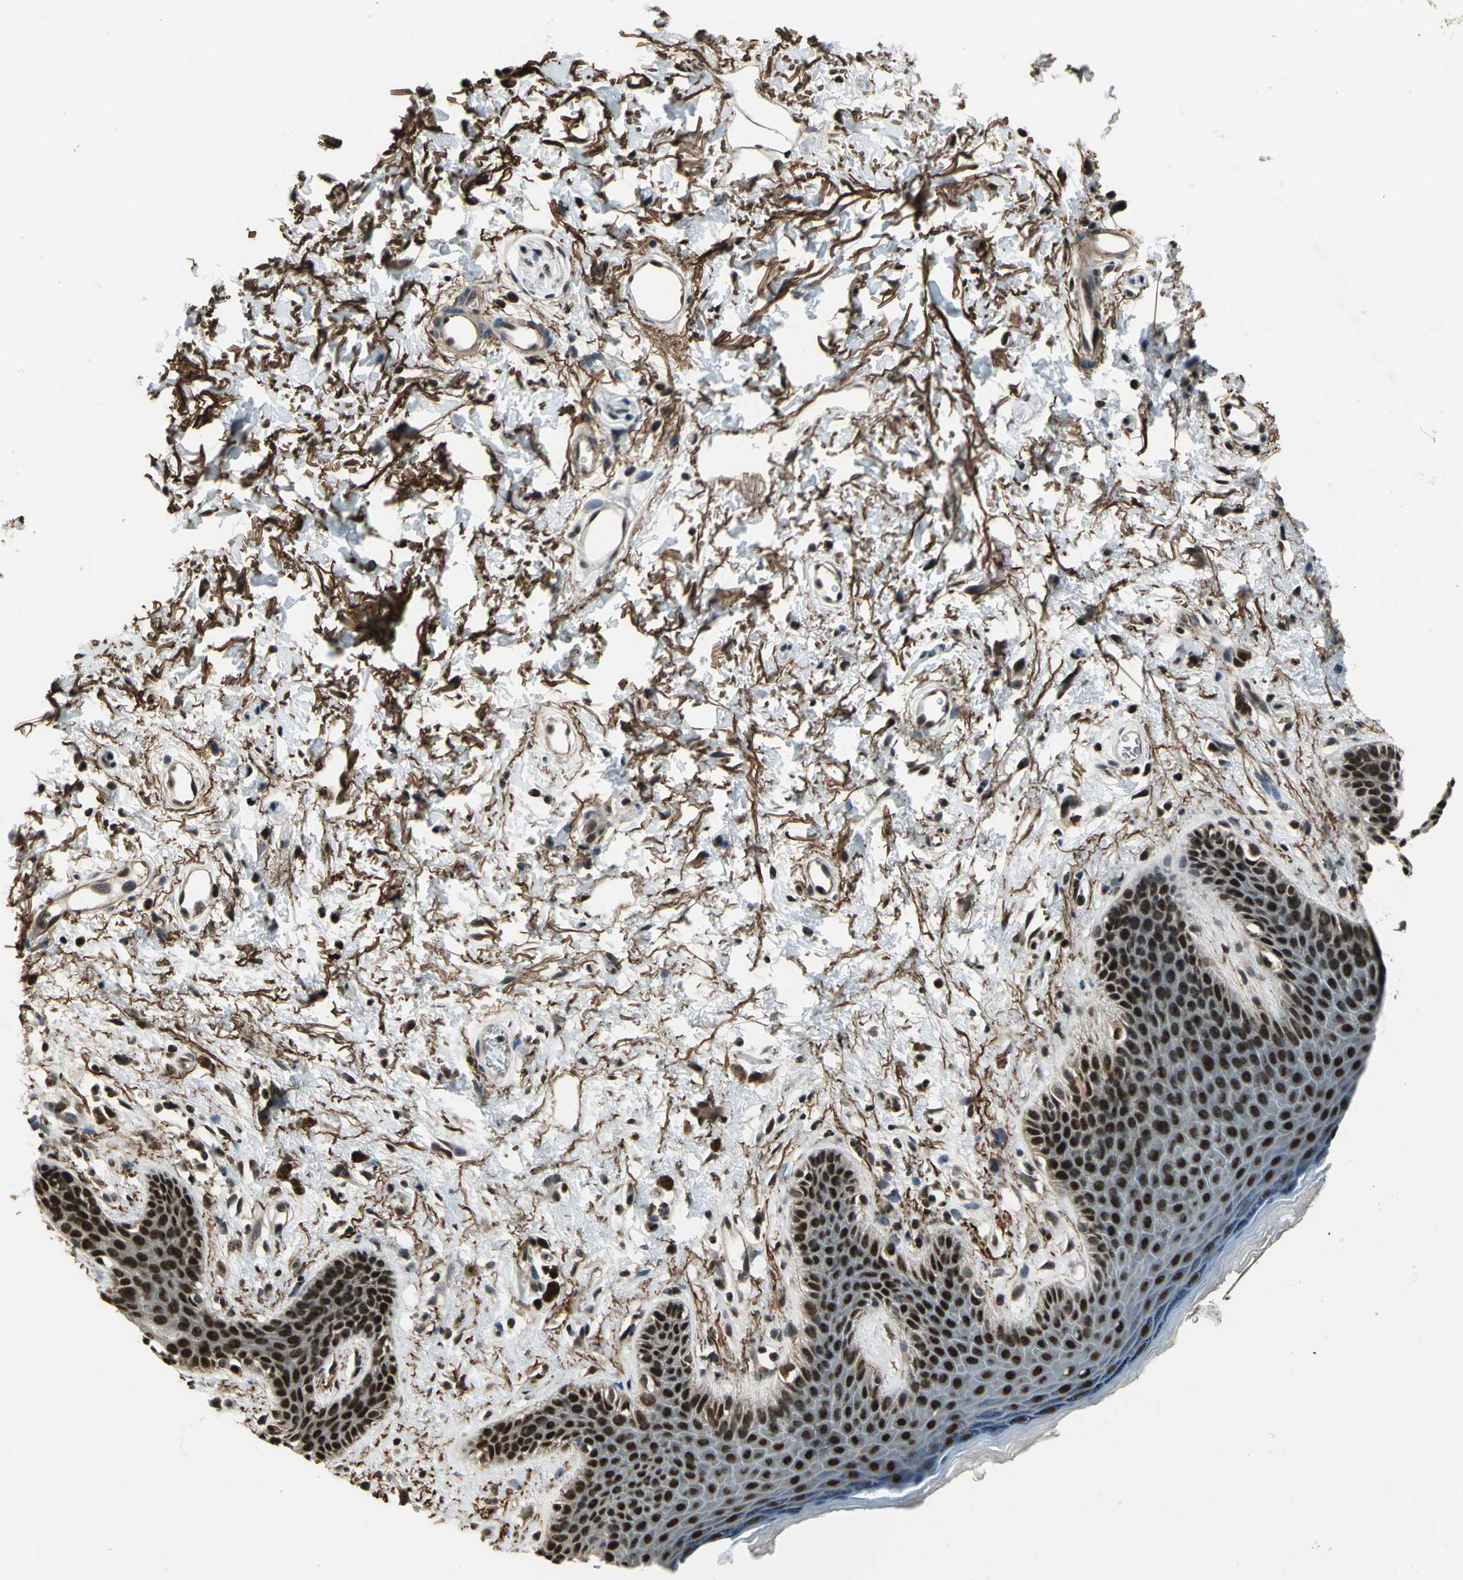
{"staining": {"intensity": "moderate", "quantity": ">75%", "location": "cytoplasmic/membranous,nuclear"}, "tissue": "skin", "cell_type": "Epidermal cells", "image_type": "normal", "snomed": [{"axis": "morphology", "description": "Normal tissue, NOS"}, {"axis": "topography", "description": "Anal"}], "caption": "DAB immunohistochemical staining of unremarkable human skin reveals moderate cytoplasmic/membranous,nuclear protein staining in approximately >75% of epidermal cells. (DAB IHC, brown staining for protein, blue staining for nuclei).", "gene": "MIS18BP1", "patient": {"sex": "female", "age": 46}}